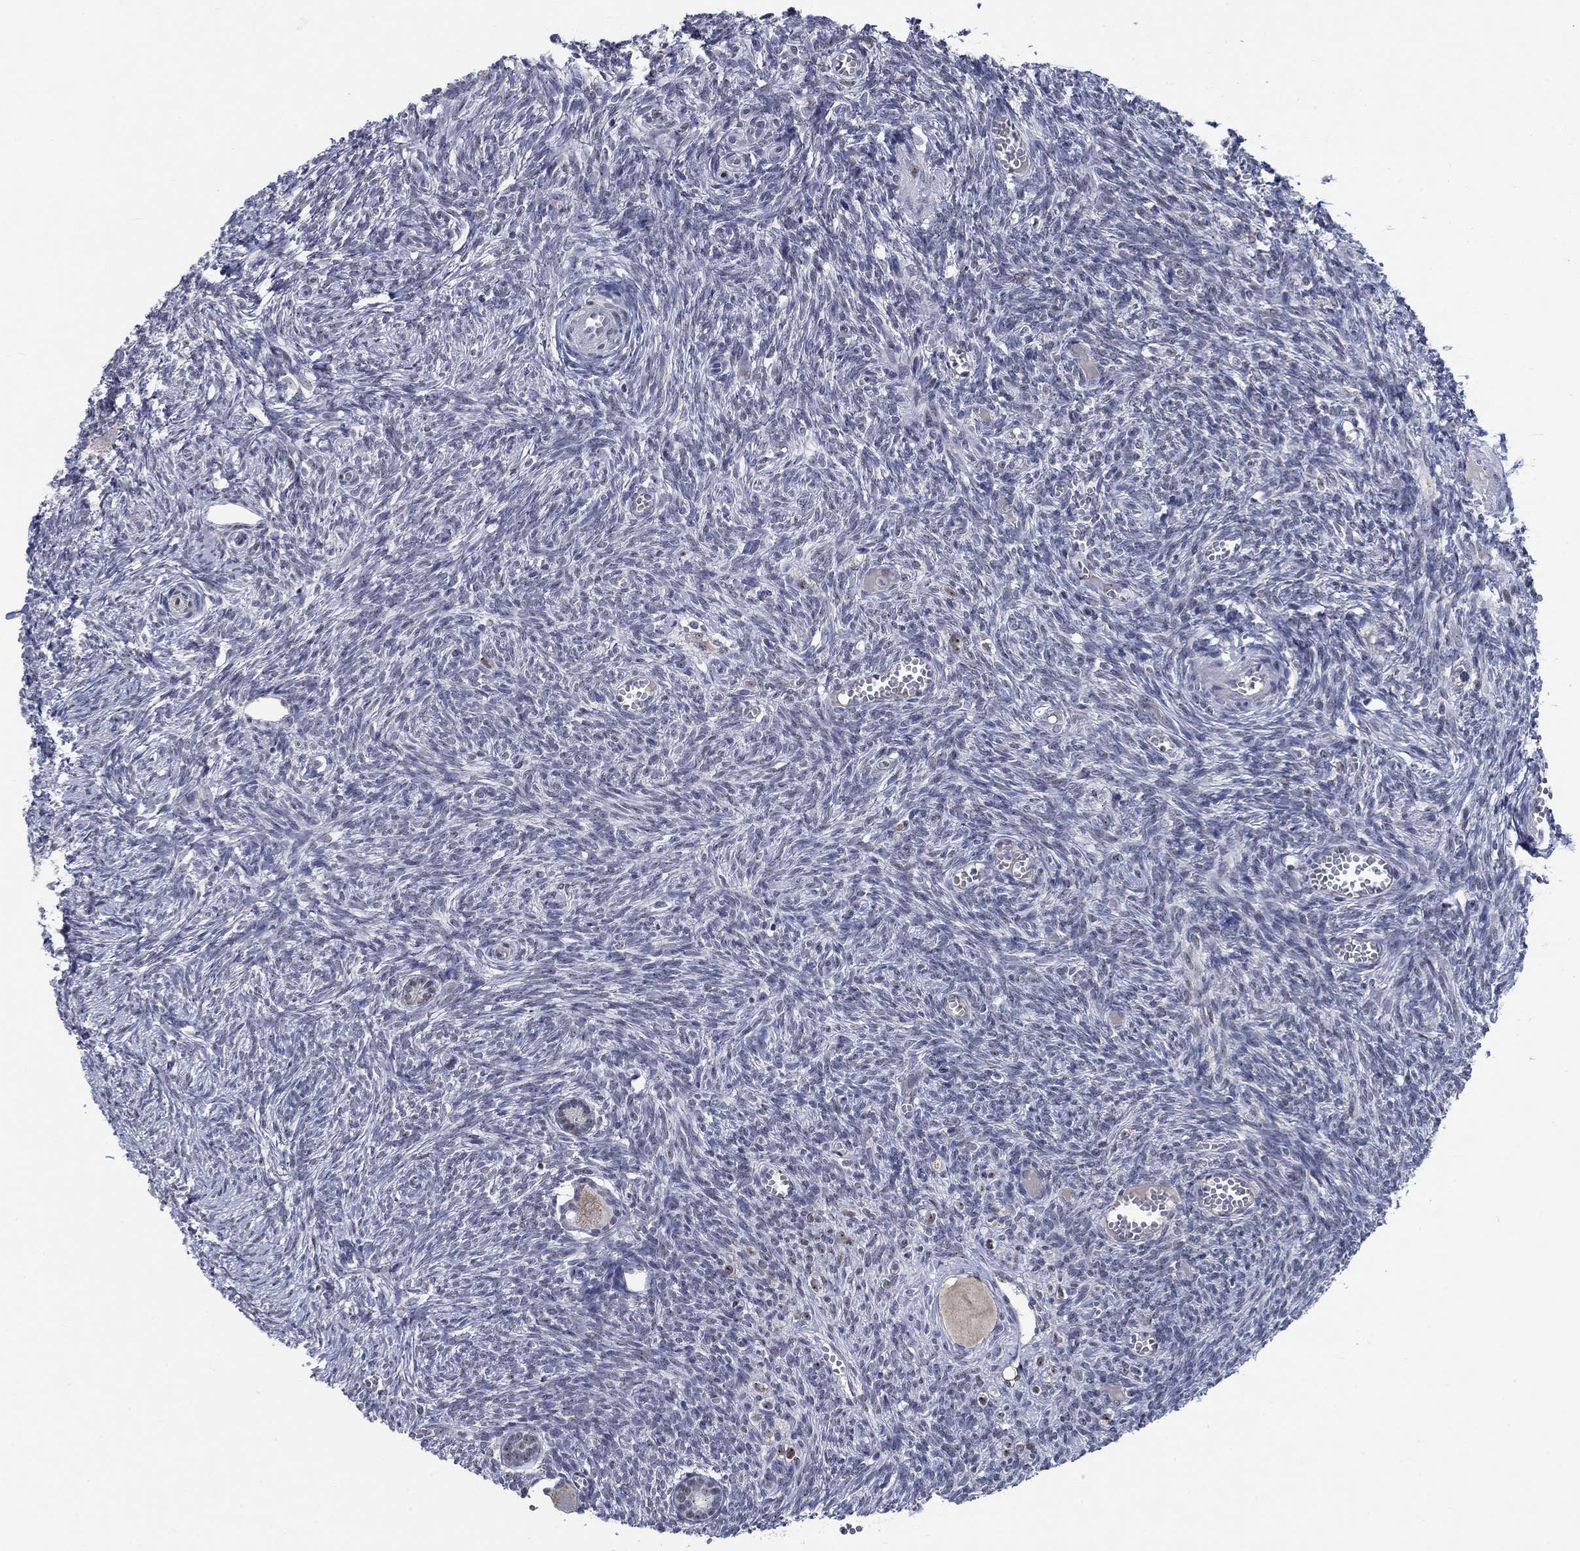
{"staining": {"intensity": "weak", "quantity": ">75%", "location": "cytoplasmic/membranous"}, "tissue": "ovary", "cell_type": "Follicle cells", "image_type": "normal", "snomed": [{"axis": "morphology", "description": "Normal tissue, NOS"}, {"axis": "topography", "description": "Ovary"}], "caption": "A histopathology image of ovary stained for a protein displays weak cytoplasmic/membranous brown staining in follicle cells. (DAB IHC, brown staining for protein, blue staining for nuclei).", "gene": "HTN1", "patient": {"sex": "female", "age": 43}}